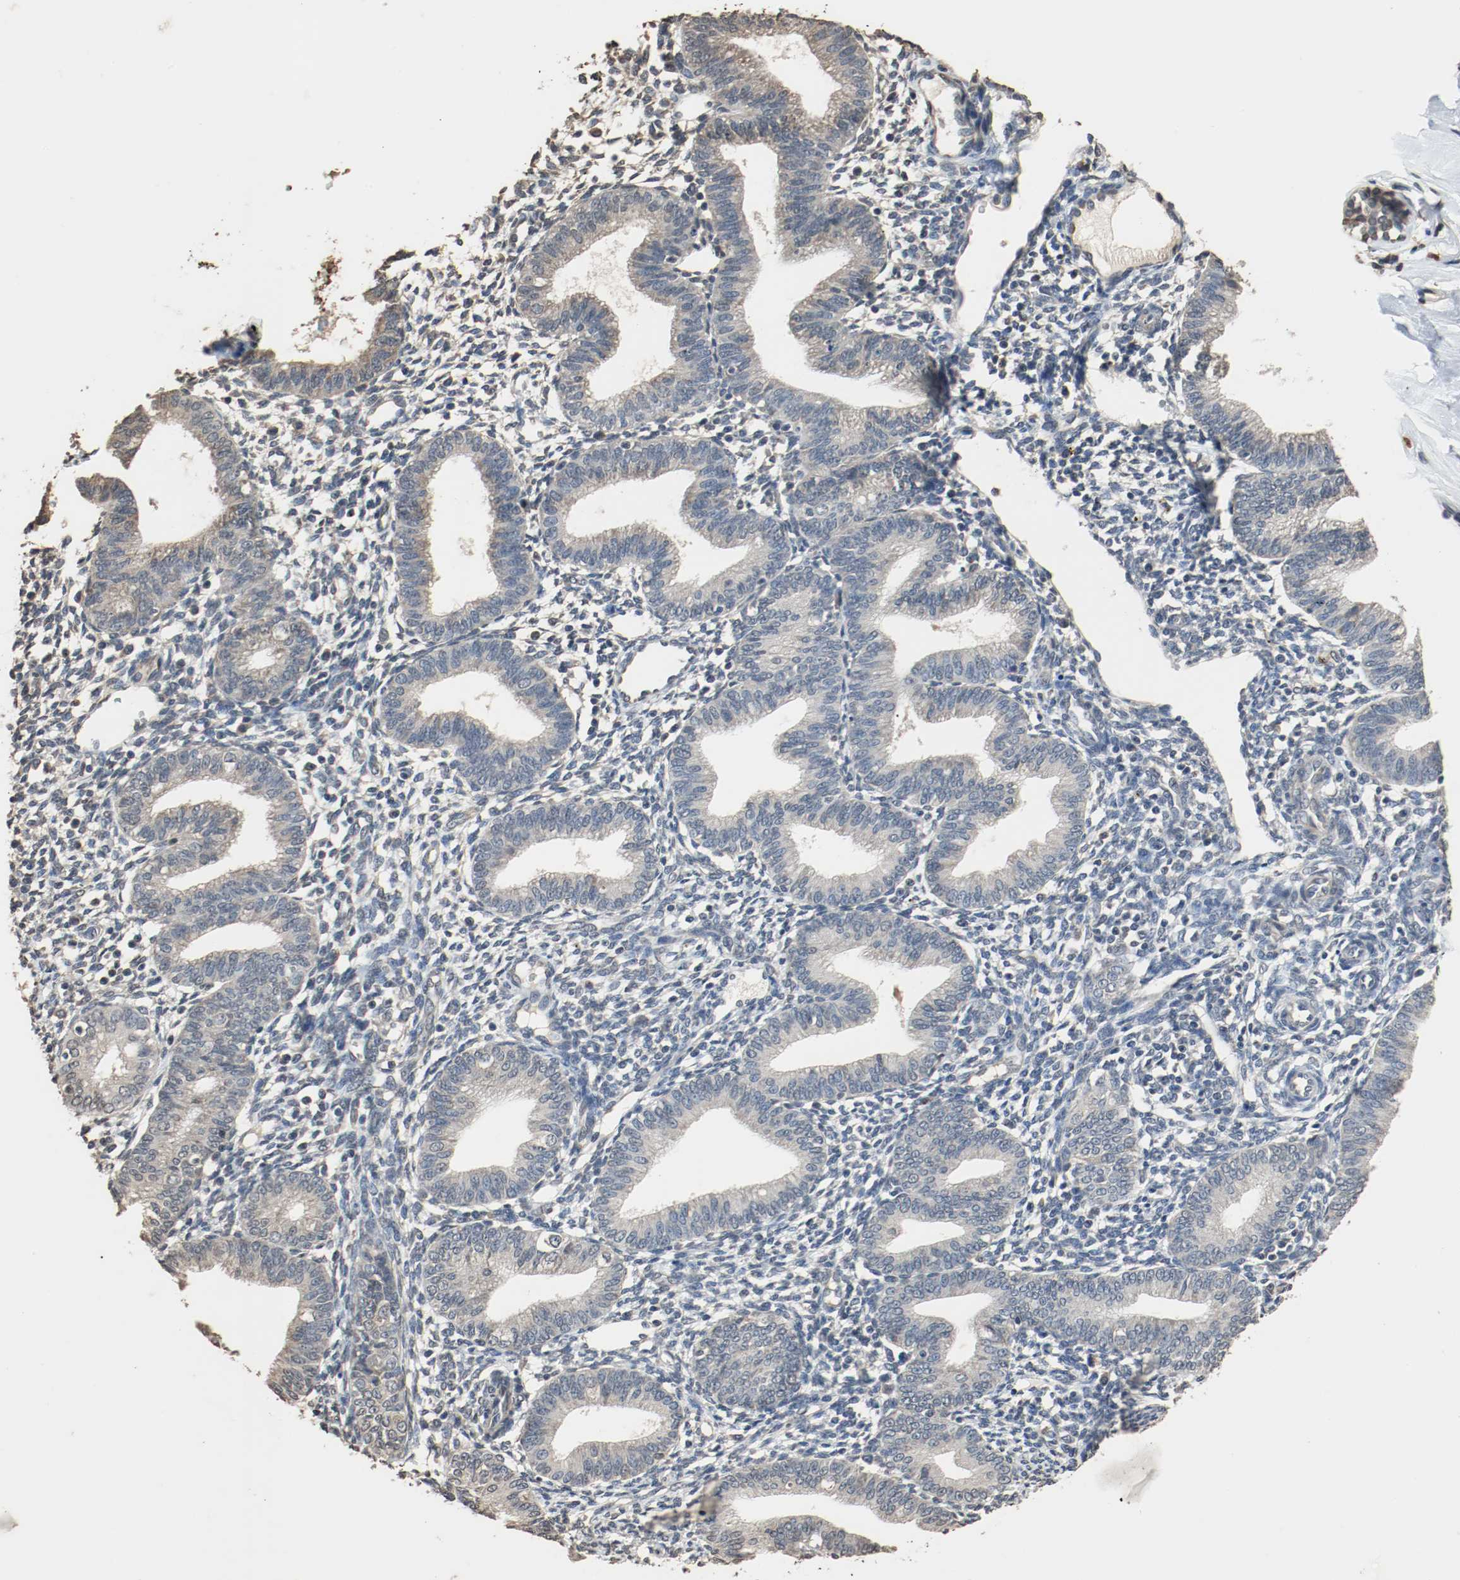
{"staining": {"intensity": "negative", "quantity": "none", "location": "none"}, "tissue": "endometrium", "cell_type": "Cells in endometrial stroma", "image_type": "normal", "snomed": [{"axis": "morphology", "description": "Normal tissue, NOS"}, {"axis": "topography", "description": "Endometrium"}], "caption": "The immunohistochemistry (IHC) micrograph has no significant staining in cells in endometrial stroma of endometrium.", "gene": "RTN4", "patient": {"sex": "female", "age": 61}}